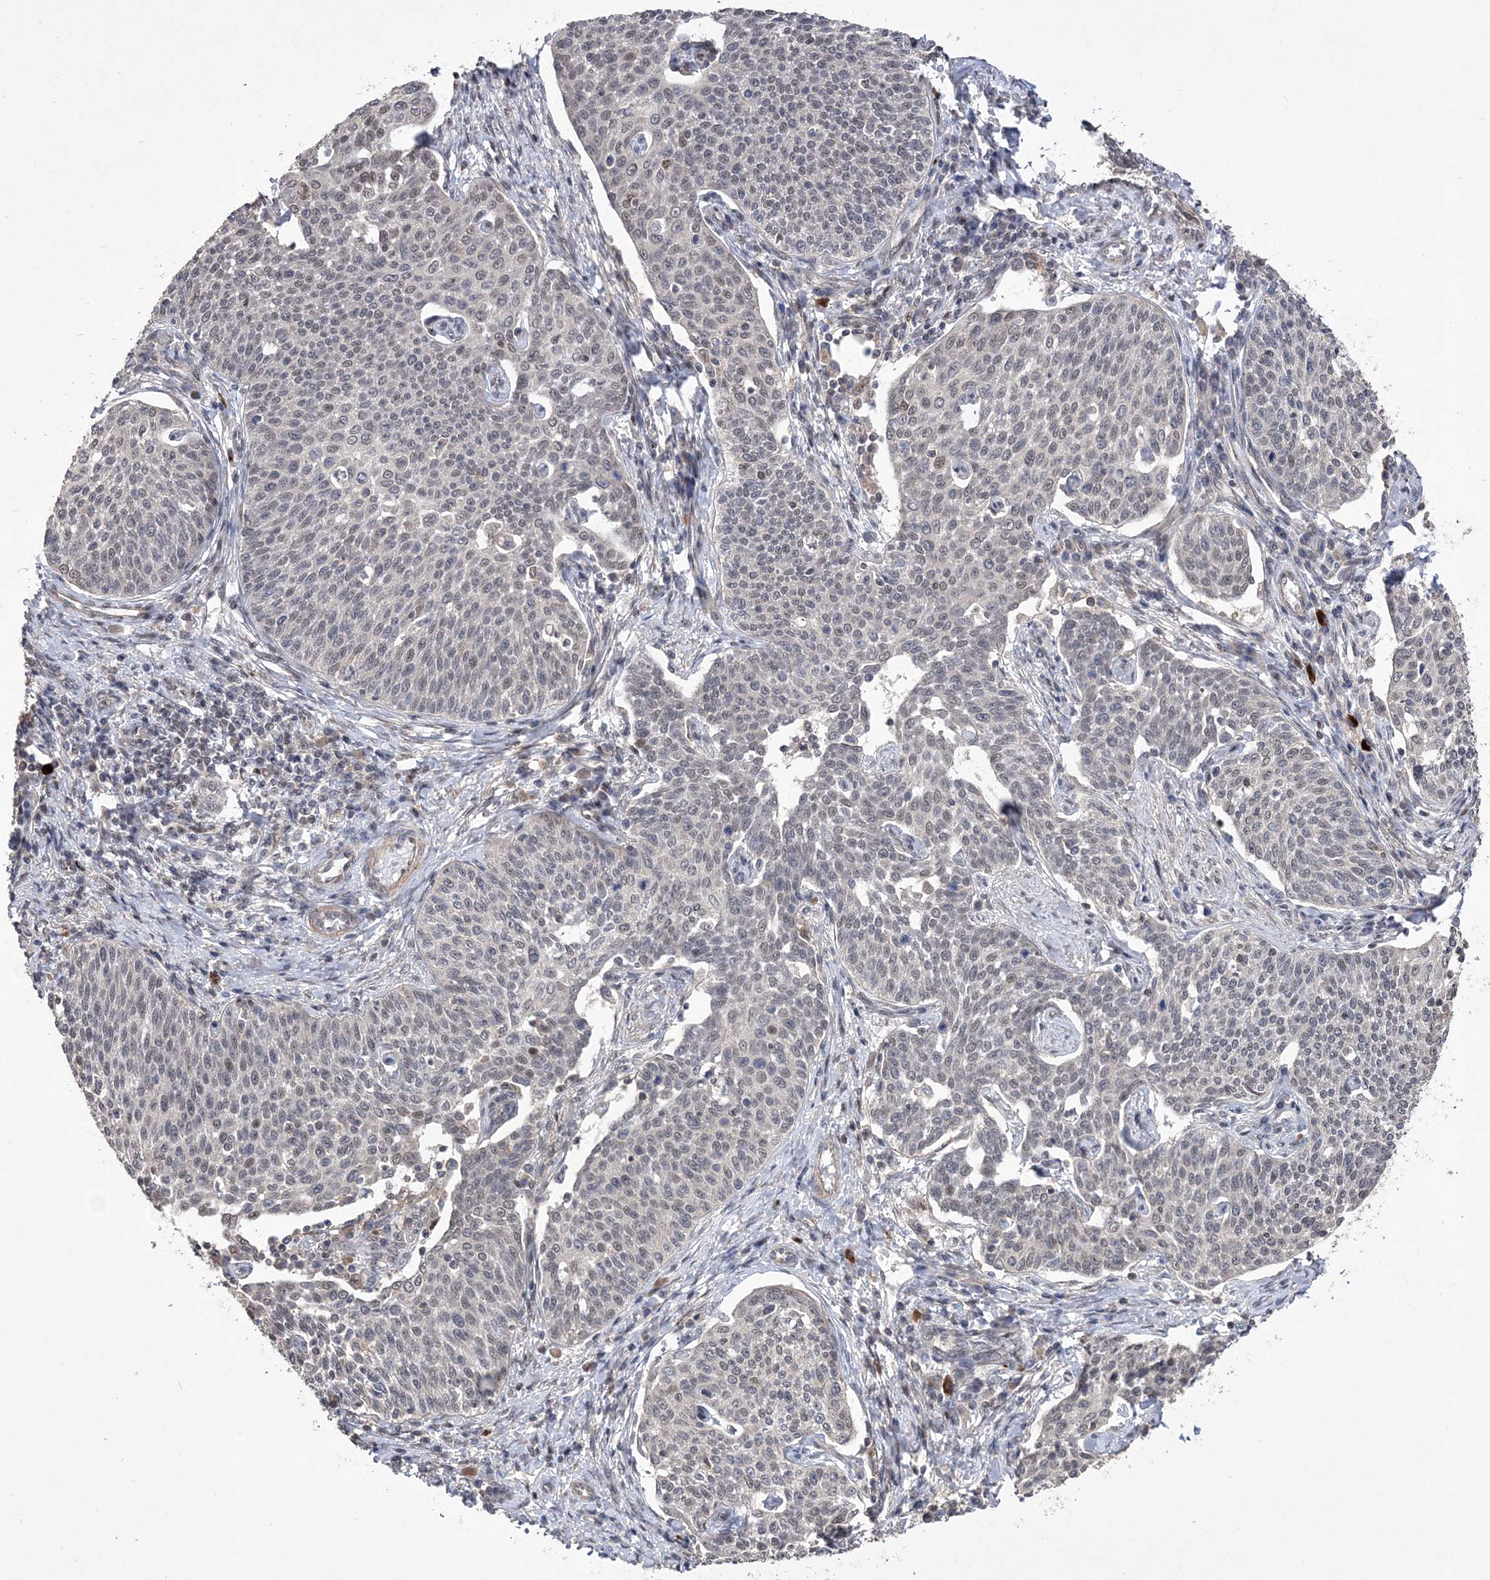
{"staining": {"intensity": "weak", "quantity": "25%-75%", "location": "nuclear"}, "tissue": "cervical cancer", "cell_type": "Tumor cells", "image_type": "cancer", "snomed": [{"axis": "morphology", "description": "Squamous cell carcinoma, NOS"}, {"axis": "topography", "description": "Cervix"}], "caption": "Cervical cancer (squamous cell carcinoma) stained with a brown dye shows weak nuclear positive positivity in about 25%-75% of tumor cells.", "gene": "BOD1L1", "patient": {"sex": "female", "age": 34}}